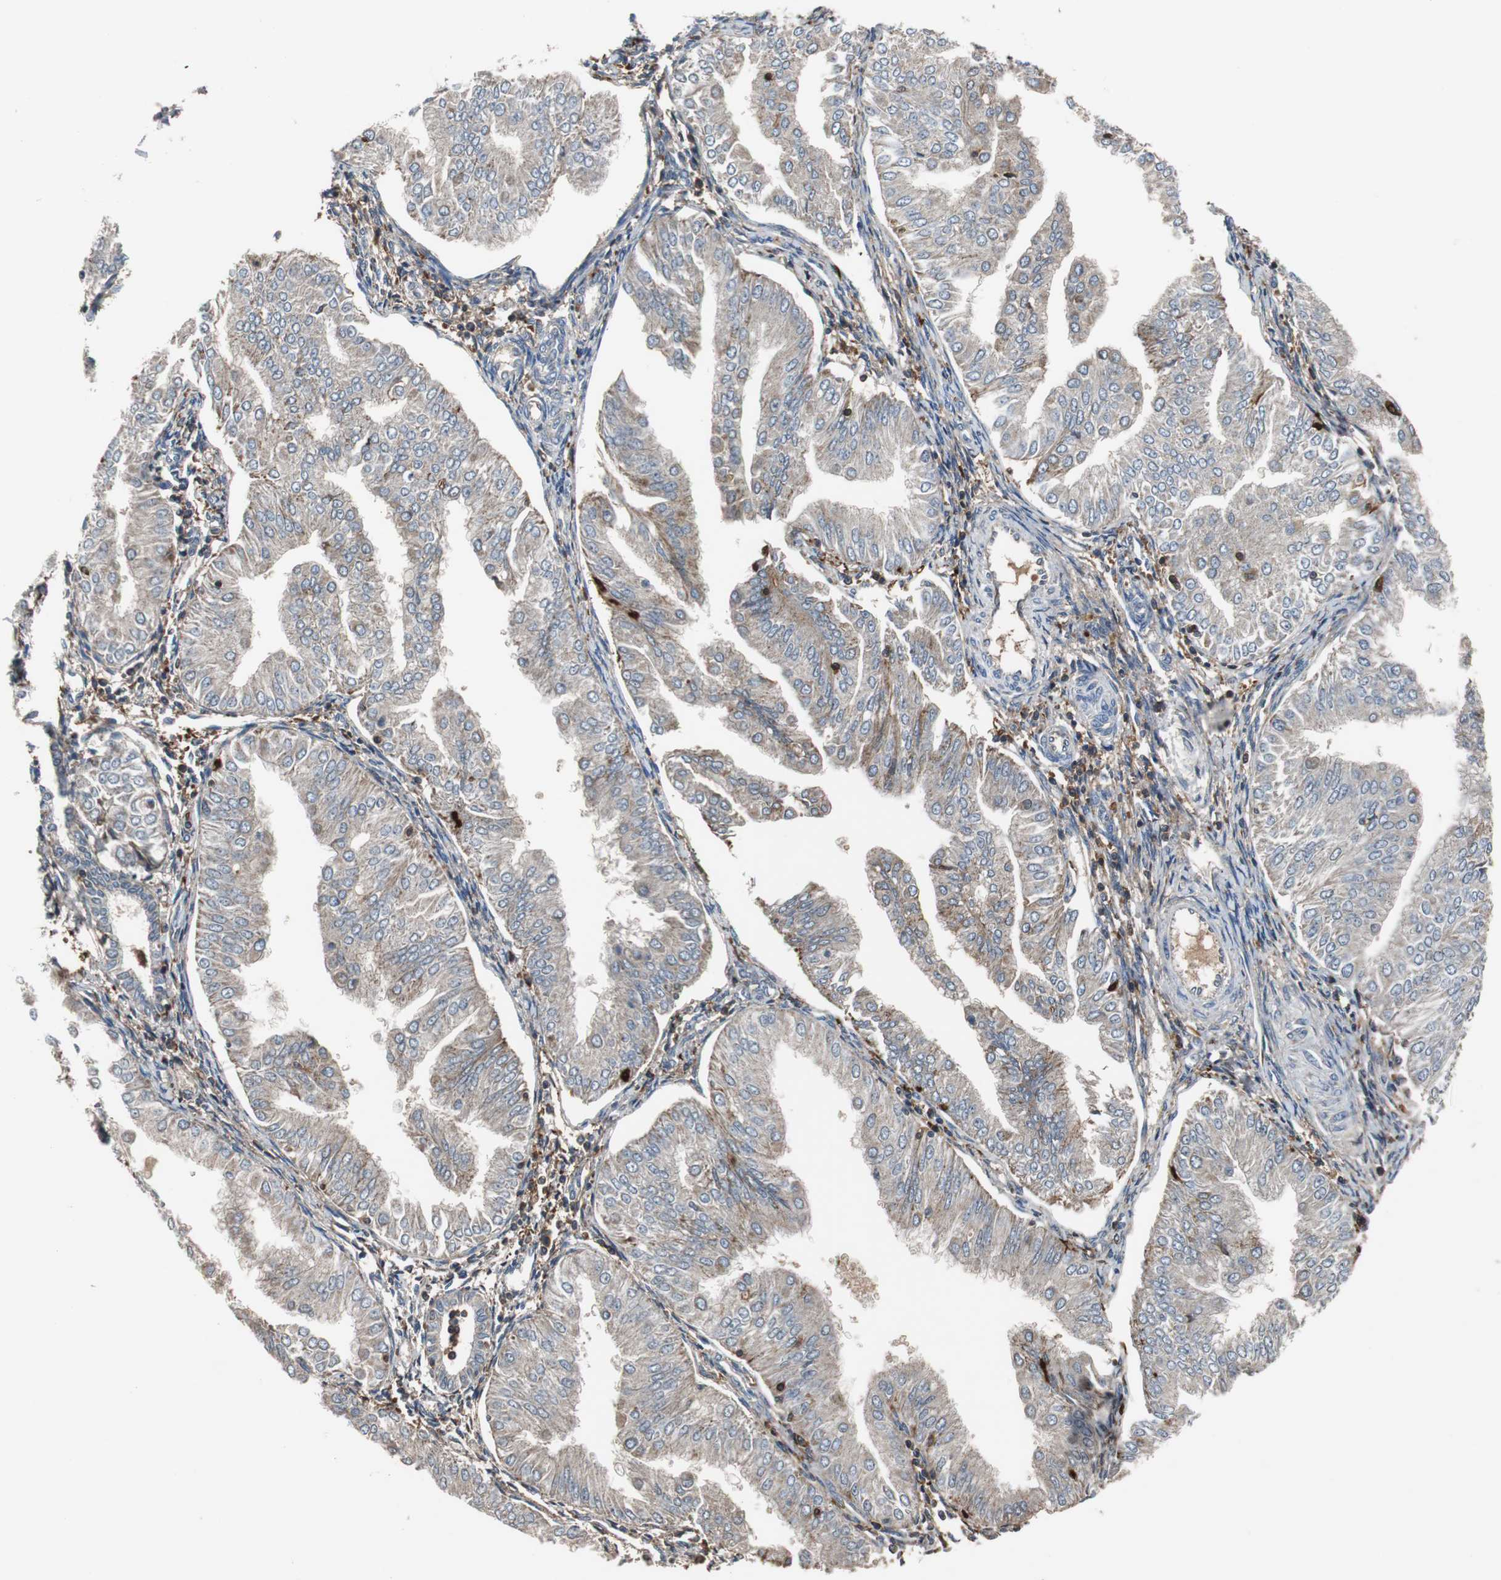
{"staining": {"intensity": "weak", "quantity": ">75%", "location": "cytoplasmic/membranous"}, "tissue": "endometrial cancer", "cell_type": "Tumor cells", "image_type": "cancer", "snomed": [{"axis": "morphology", "description": "Adenocarcinoma, NOS"}, {"axis": "topography", "description": "Endometrium"}], "caption": "Protein staining of endometrial cancer (adenocarcinoma) tissue shows weak cytoplasmic/membranous staining in approximately >75% of tumor cells.", "gene": "CALB2", "patient": {"sex": "female", "age": 53}}